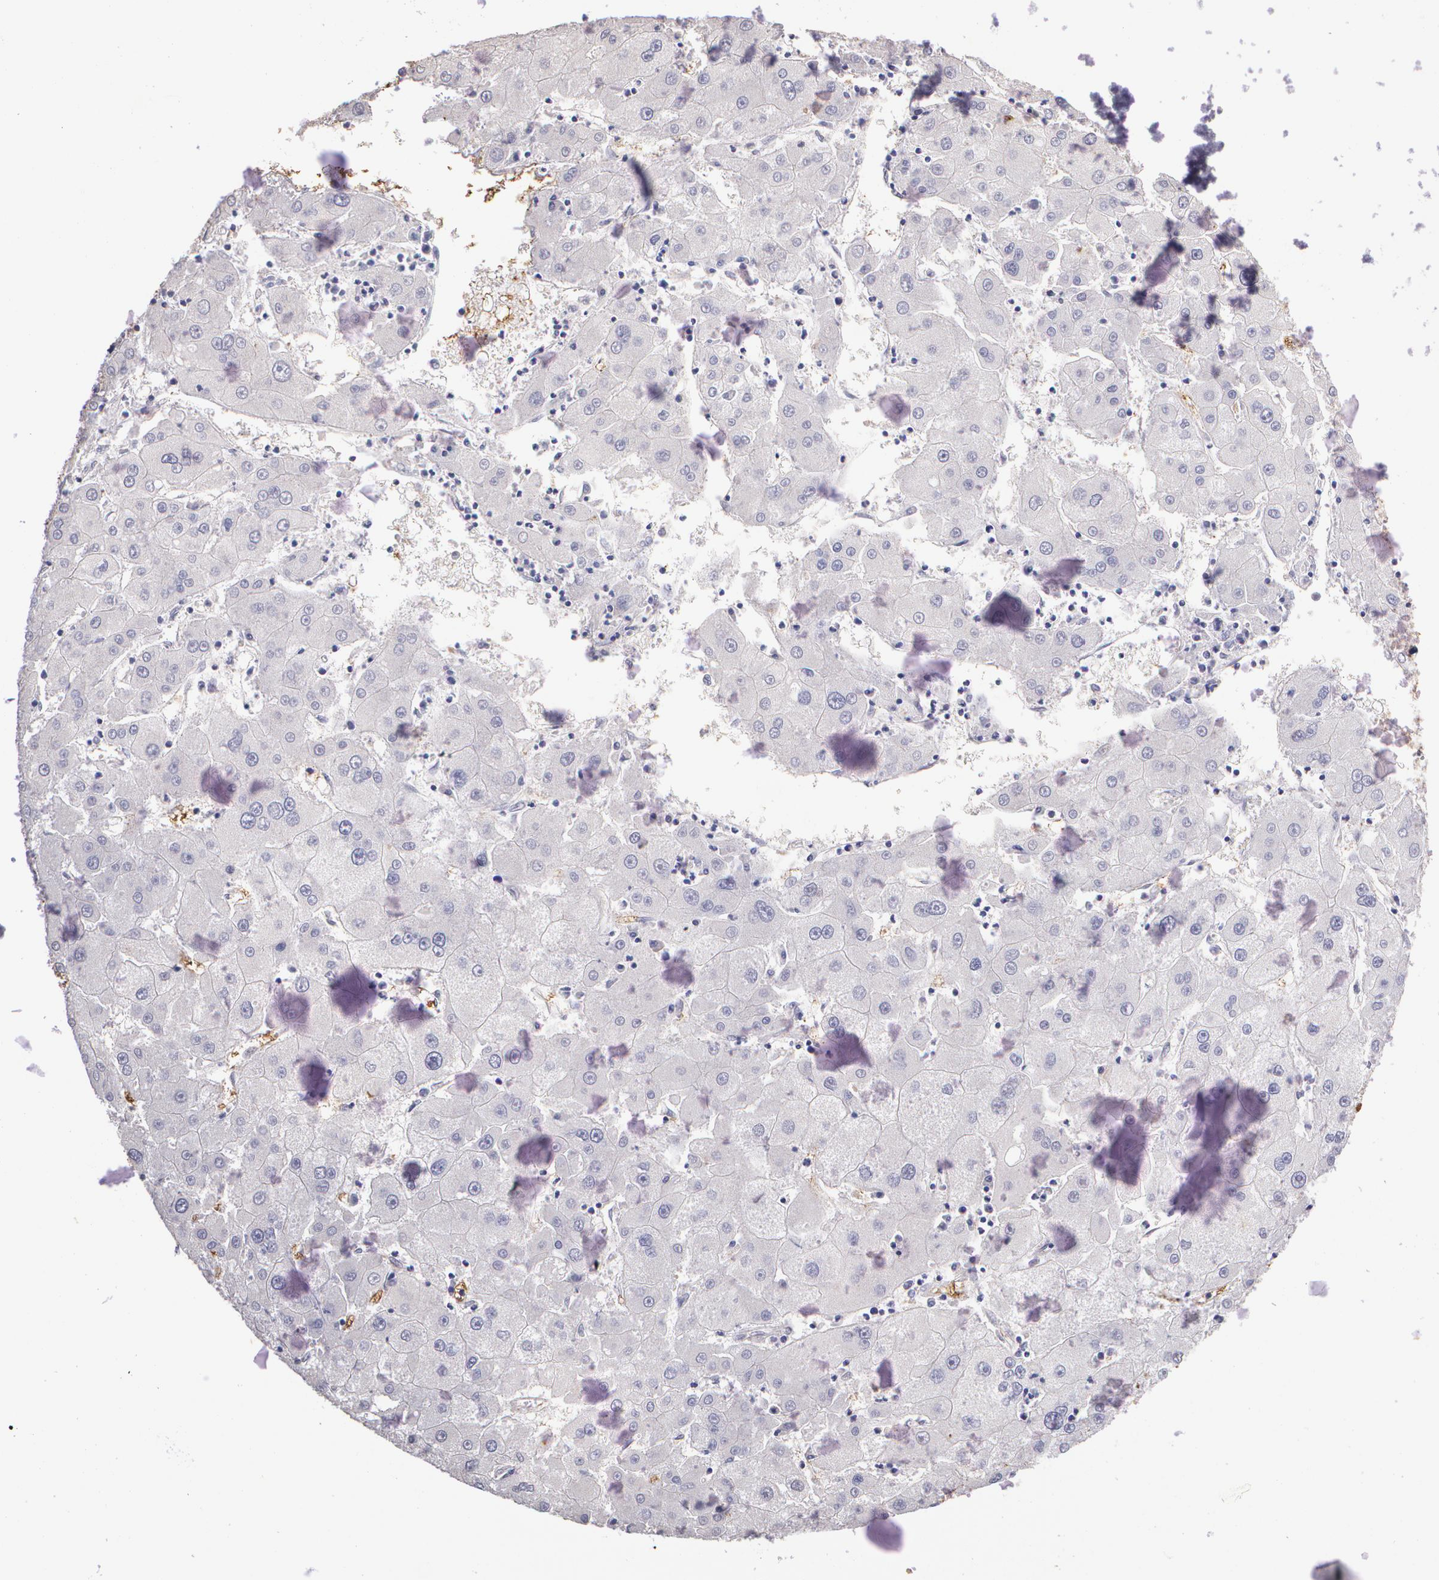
{"staining": {"intensity": "negative", "quantity": "none", "location": "none"}, "tissue": "liver cancer", "cell_type": "Tumor cells", "image_type": "cancer", "snomed": [{"axis": "morphology", "description": "Carcinoma, Hepatocellular, NOS"}, {"axis": "topography", "description": "Liver"}], "caption": "Human liver cancer stained for a protein using immunohistochemistry exhibits no positivity in tumor cells.", "gene": "SLC2A1", "patient": {"sex": "male", "age": 72}}